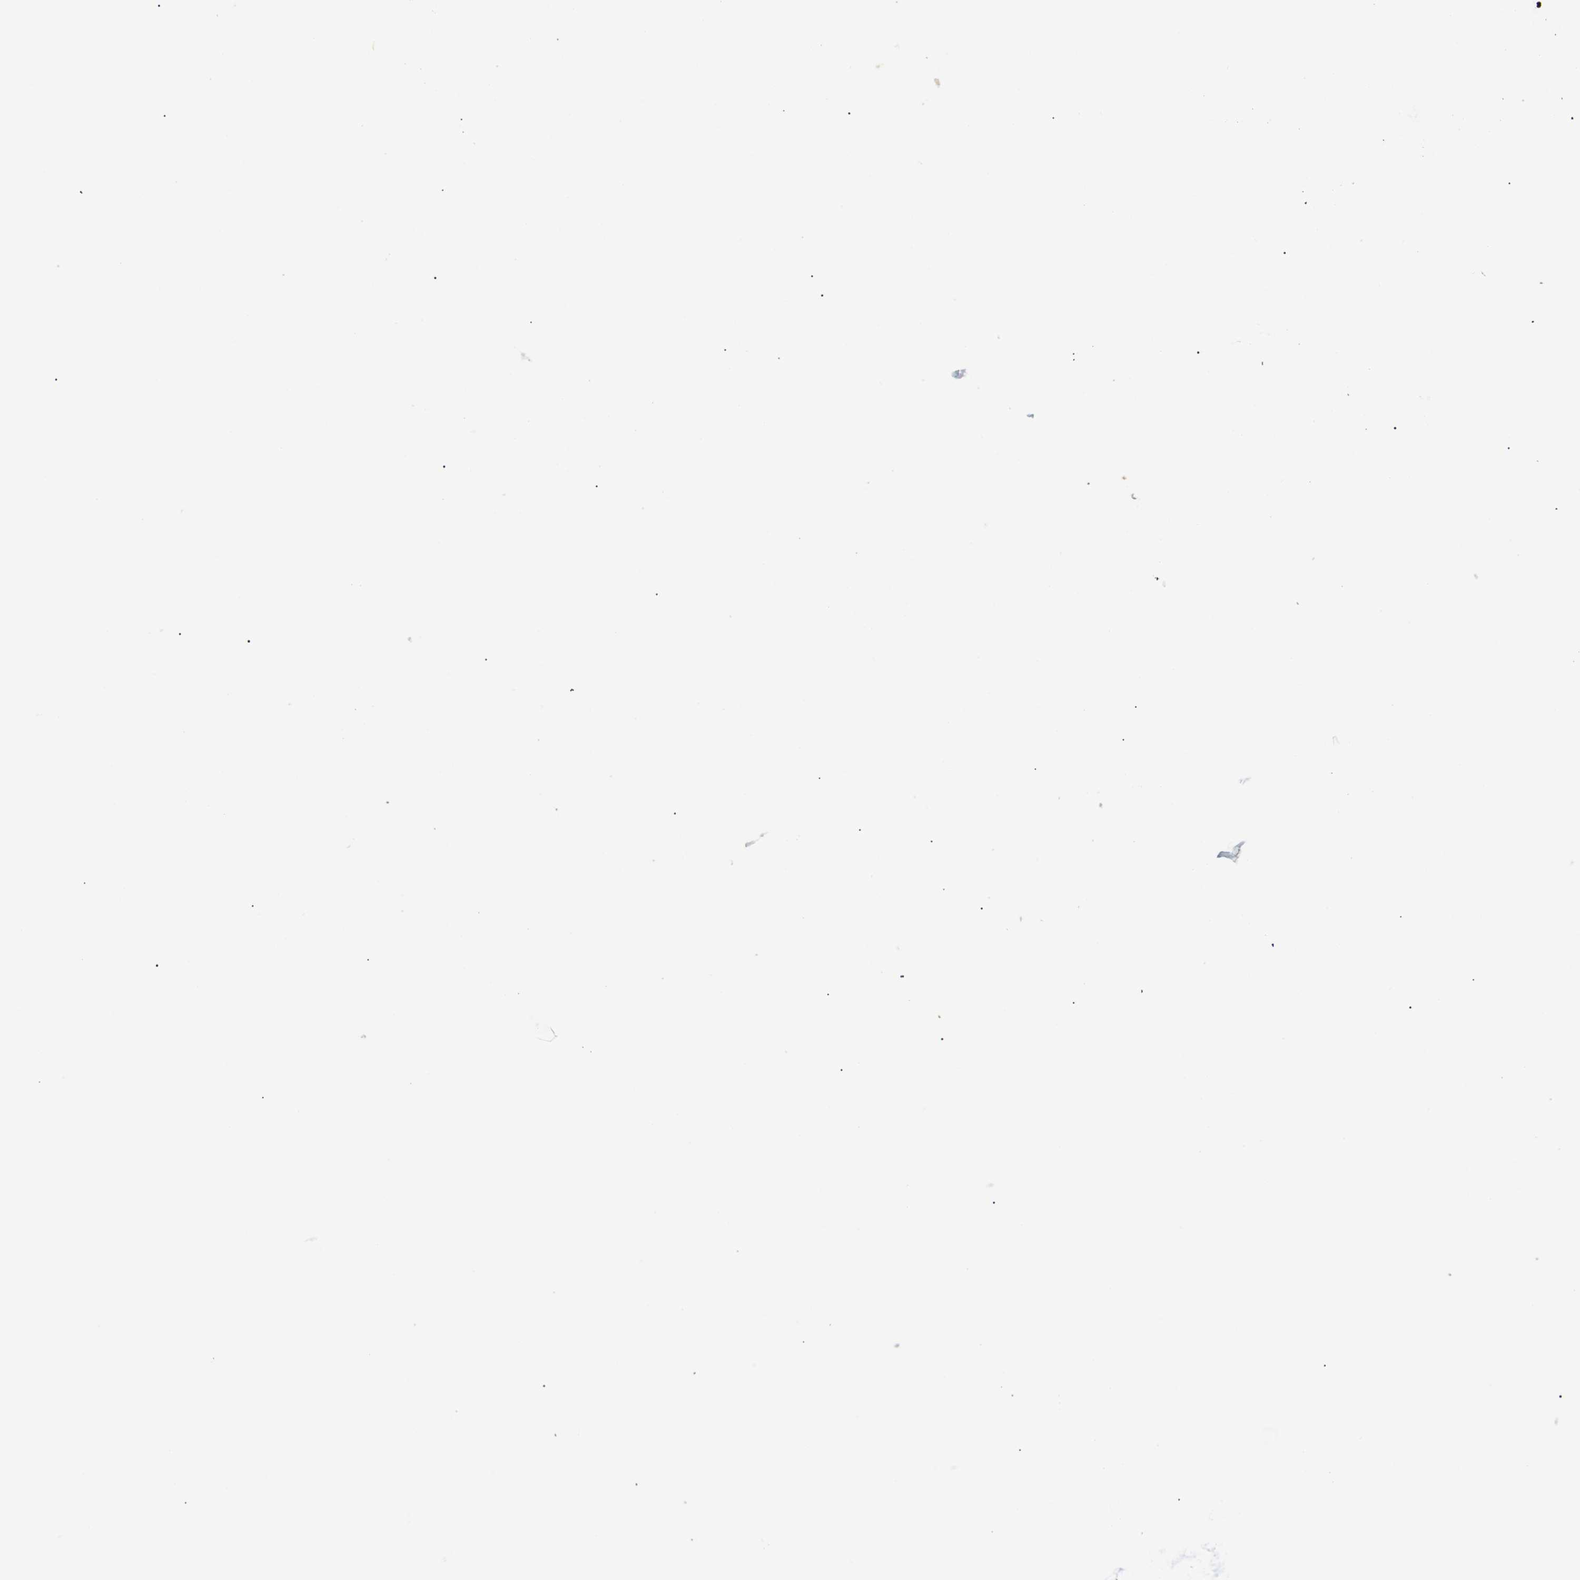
{"staining": {"intensity": "moderate", "quantity": ">75%", "location": "cytoplasmic/membranous"}, "tissue": "nasopharynx", "cell_type": "Respiratory epithelial cells", "image_type": "normal", "snomed": [{"axis": "morphology", "description": "Normal tissue, NOS"}, {"axis": "topography", "description": "Nasopharynx"}], "caption": "Protein staining of unremarkable nasopharynx displays moderate cytoplasmic/membranous expression in approximately >75% of respiratory epithelial cells.", "gene": "KSR1", "patient": {"sex": "female", "age": 51}}